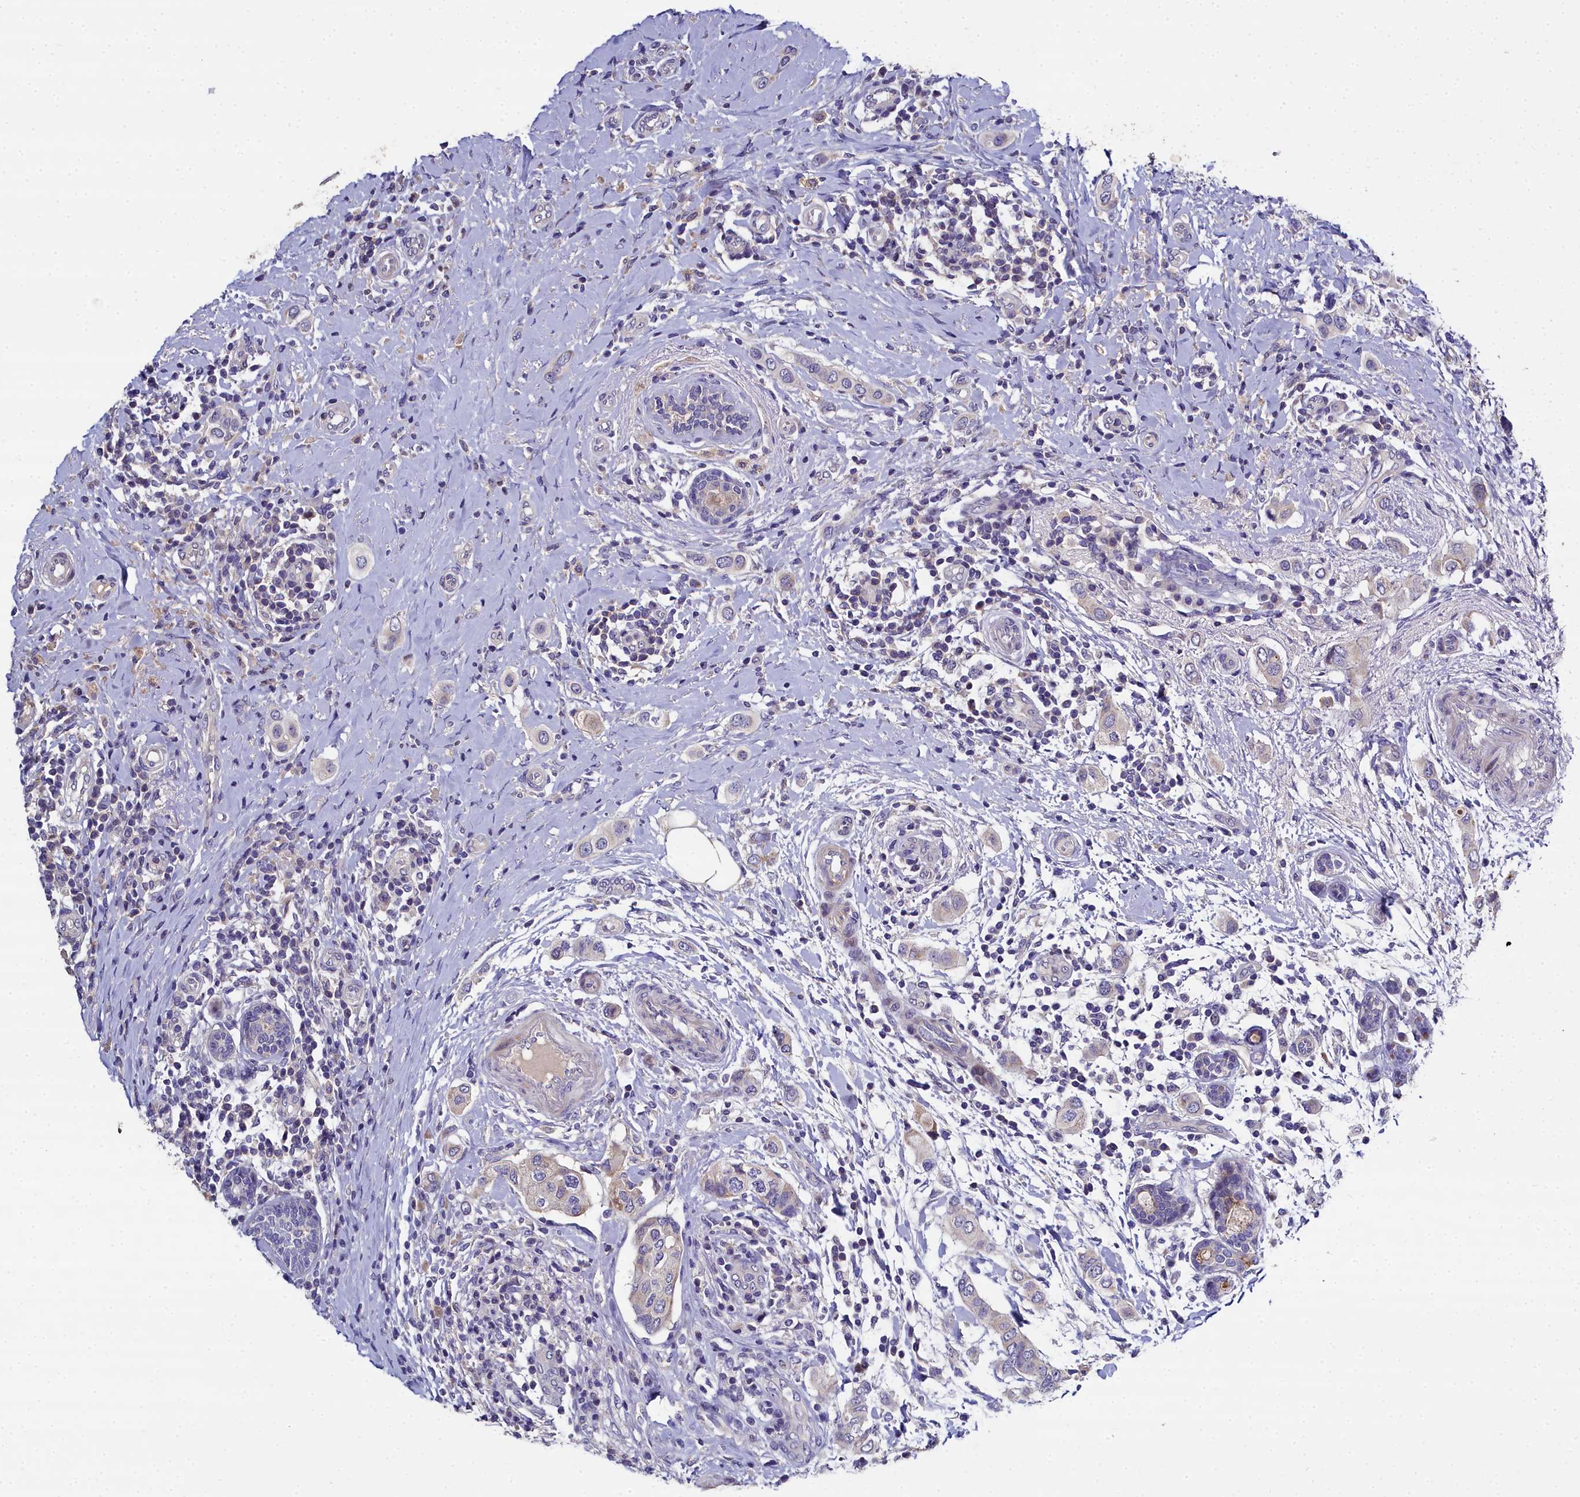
{"staining": {"intensity": "negative", "quantity": "none", "location": "none"}, "tissue": "breast cancer", "cell_type": "Tumor cells", "image_type": "cancer", "snomed": [{"axis": "morphology", "description": "Lobular carcinoma"}, {"axis": "topography", "description": "Breast"}], "caption": "Breast cancer (lobular carcinoma) stained for a protein using immunohistochemistry (IHC) demonstrates no positivity tumor cells.", "gene": "NT5M", "patient": {"sex": "female", "age": 51}}